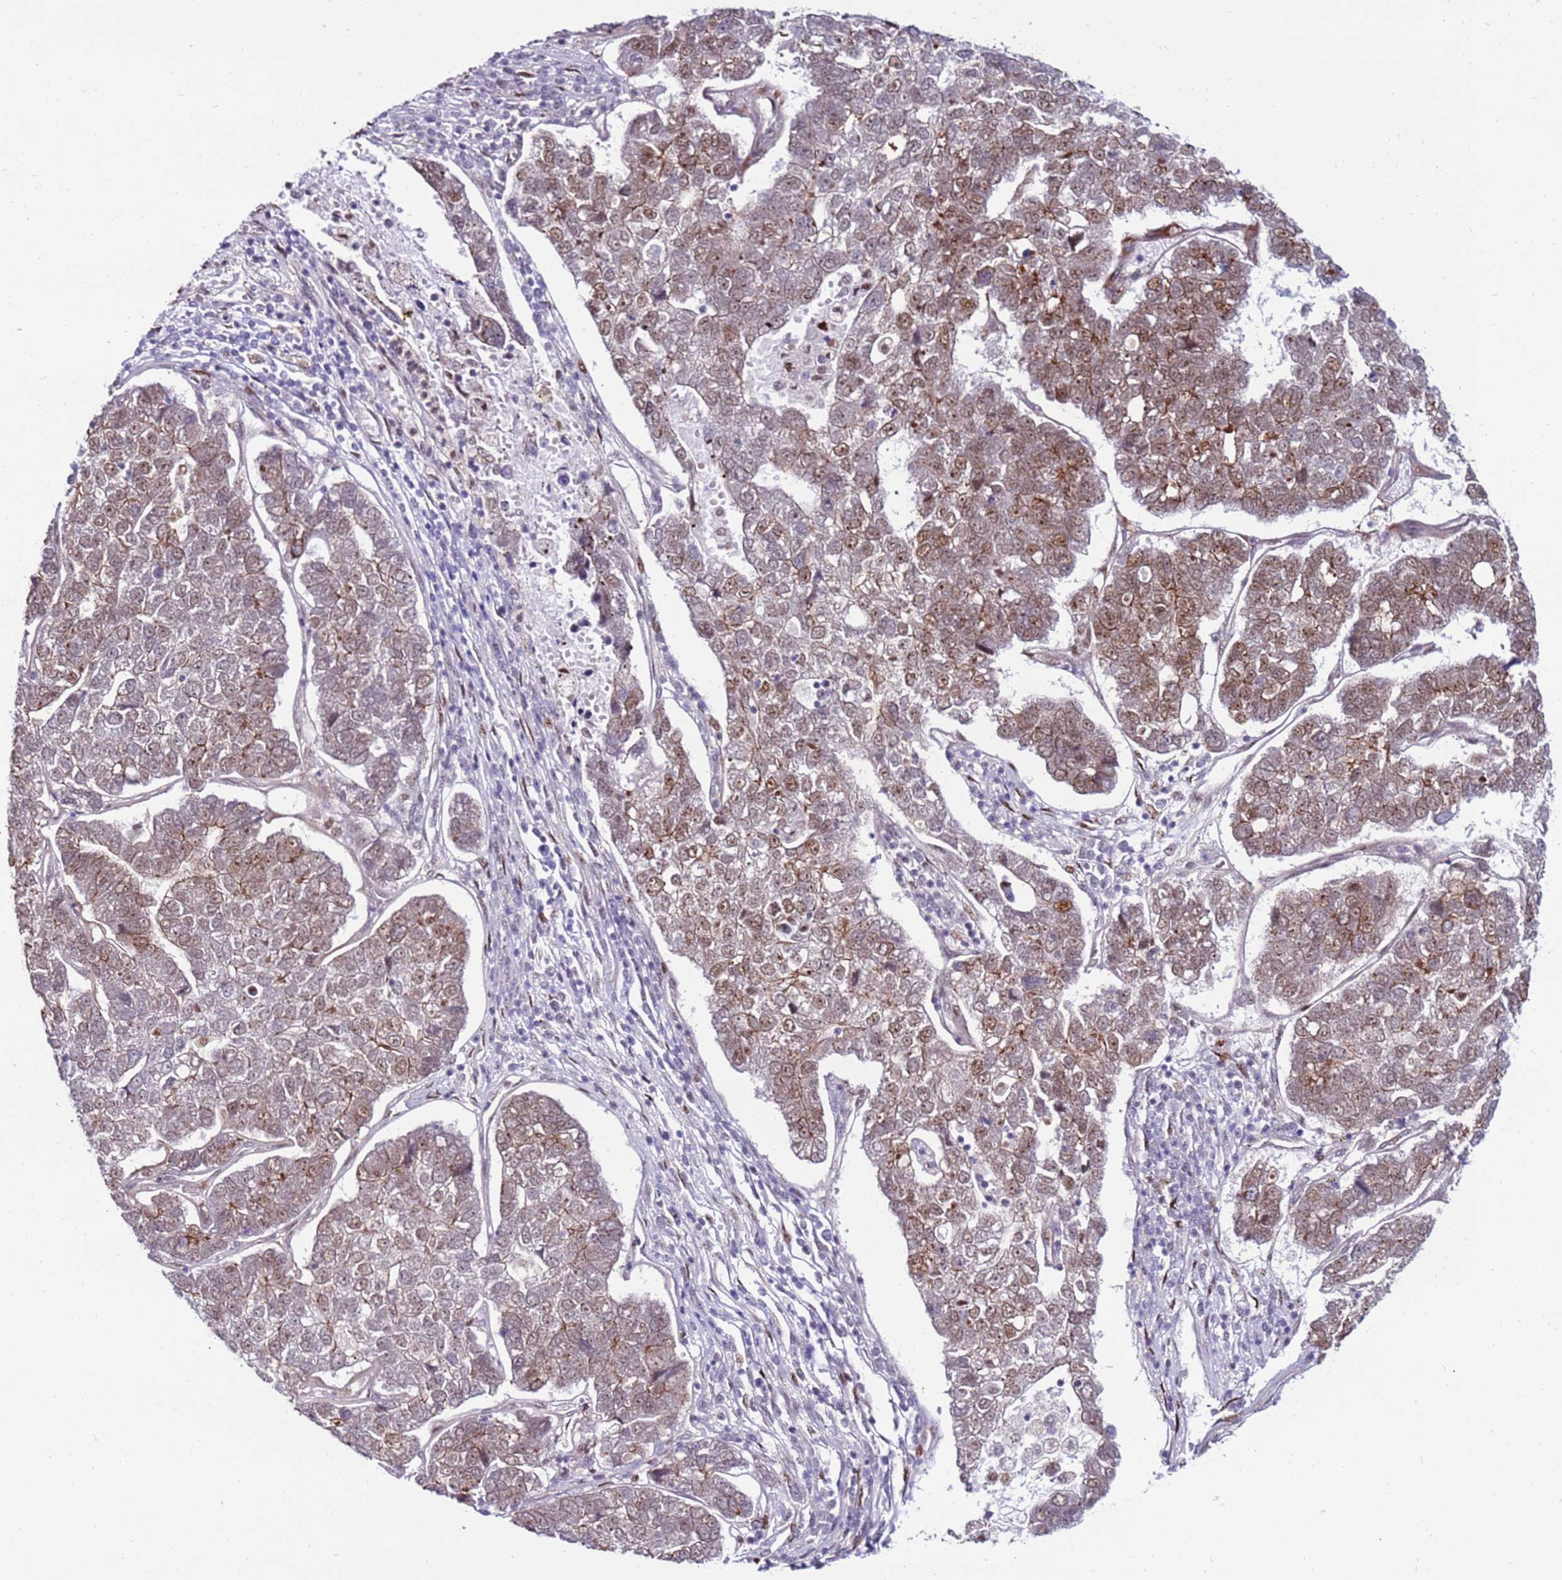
{"staining": {"intensity": "weak", "quantity": "25%-75%", "location": "cytoplasmic/membranous,nuclear"}, "tissue": "pancreatic cancer", "cell_type": "Tumor cells", "image_type": "cancer", "snomed": [{"axis": "morphology", "description": "Adenocarcinoma, NOS"}, {"axis": "topography", "description": "Pancreas"}], "caption": "High-magnification brightfield microscopy of adenocarcinoma (pancreatic) stained with DAB (3,3'-diaminobenzidine) (brown) and counterstained with hematoxylin (blue). tumor cells exhibit weak cytoplasmic/membranous and nuclear expression is present in approximately25%-75% of cells.", "gene": "KPNA4", "patient": {"sex": "female", "age": 61}}